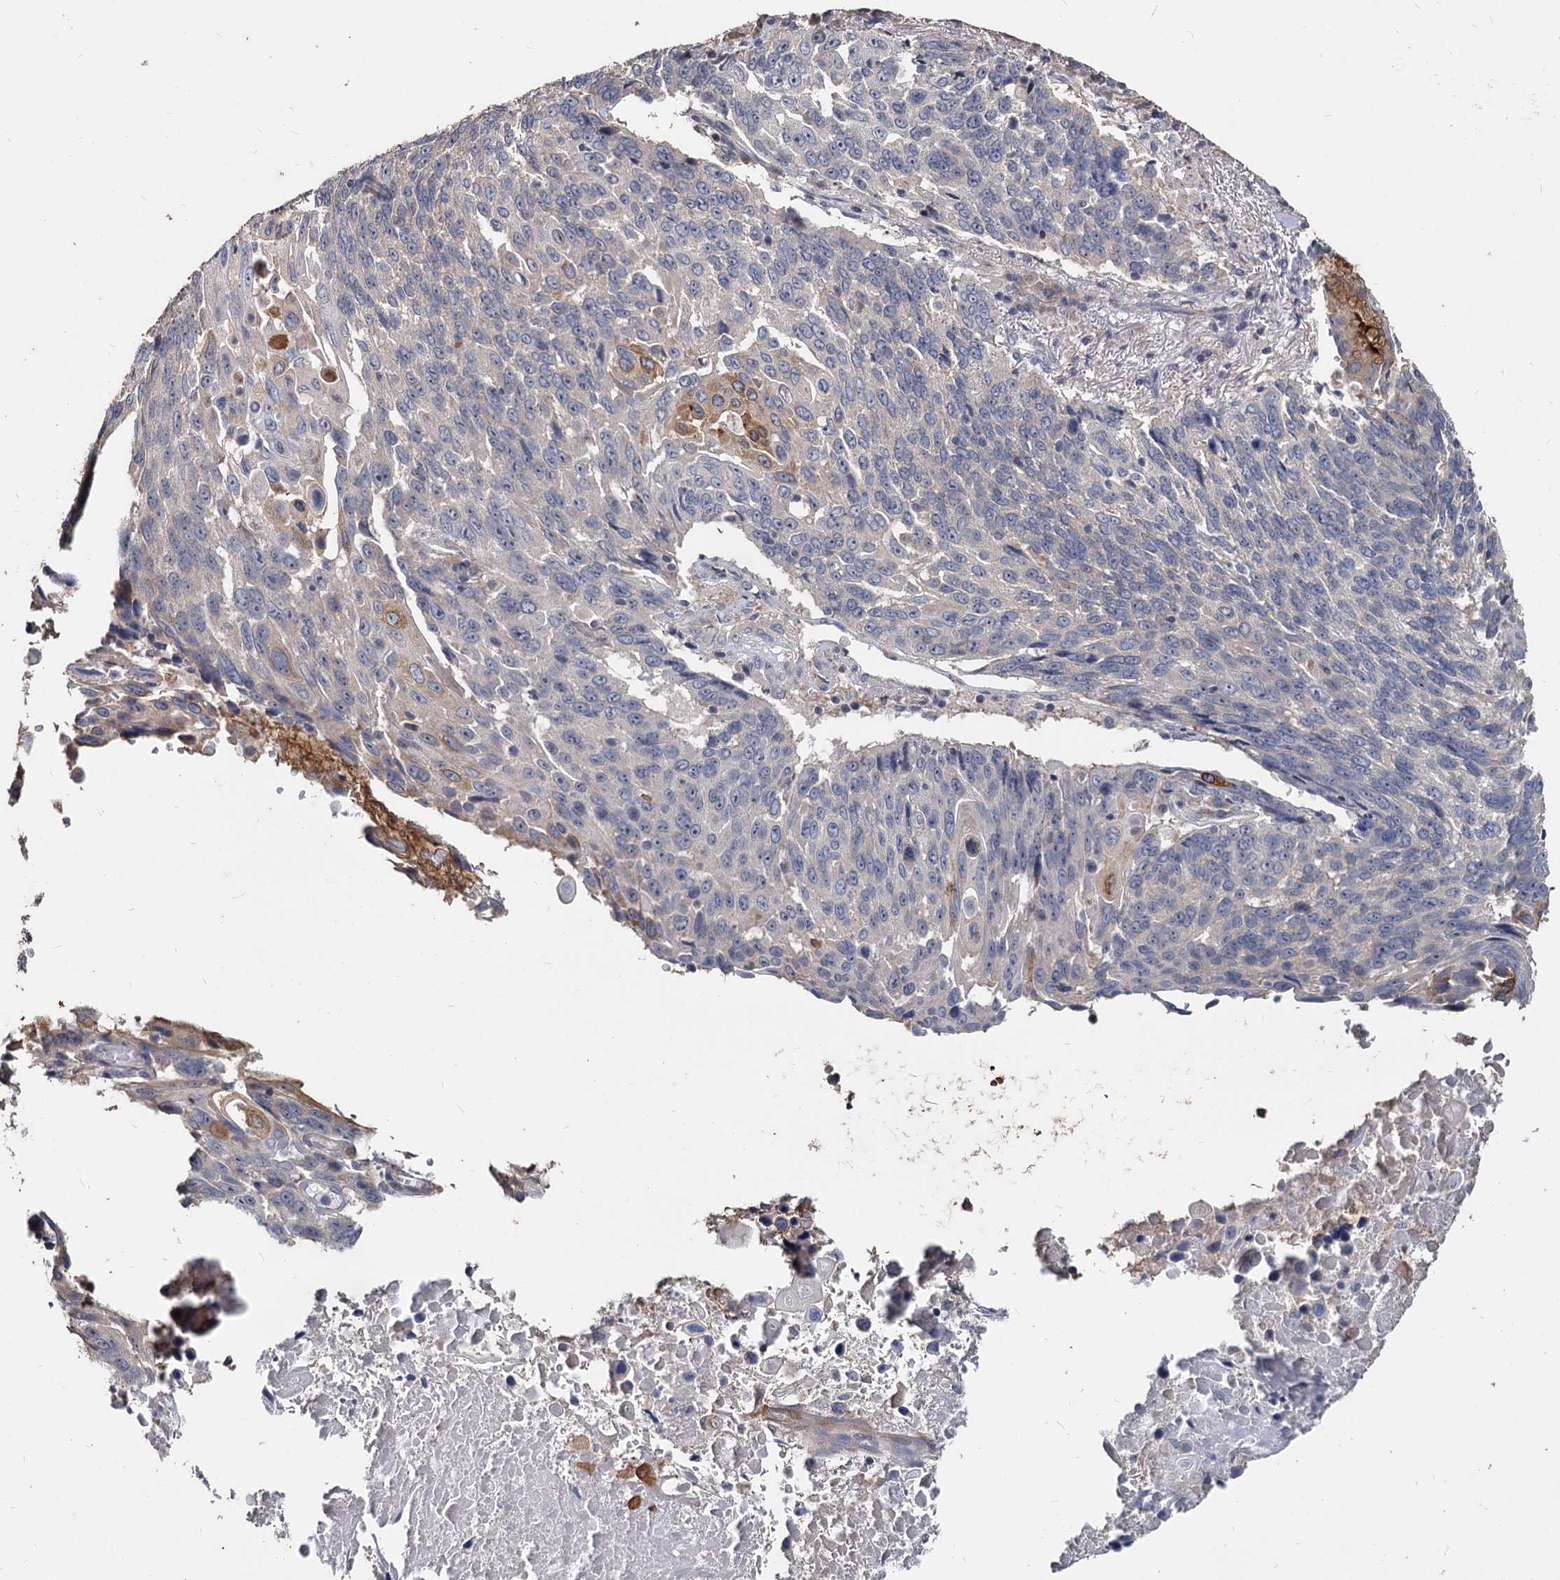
{"staining": {"intensity": "negative", "quantity": "none", "location": "none"}, "tissue": "lung cancer", "cell_type": "Tumor cells", "image_type": "cancer", "snomed": [{"axis": "morphology", "description": "Squamous cell carcinoma, NOS"}, {"axis": "topography", "description": "Lung"}], "caption": "Immunohistochemistry (IHC) photomicrograph of lung cancer (squamous cell carcinoma) stained for a protein (brown), which exhibits no staining in tumor cells.", "gene": "DEPDC4", "patient": {"sex": "male", "age": 66}}